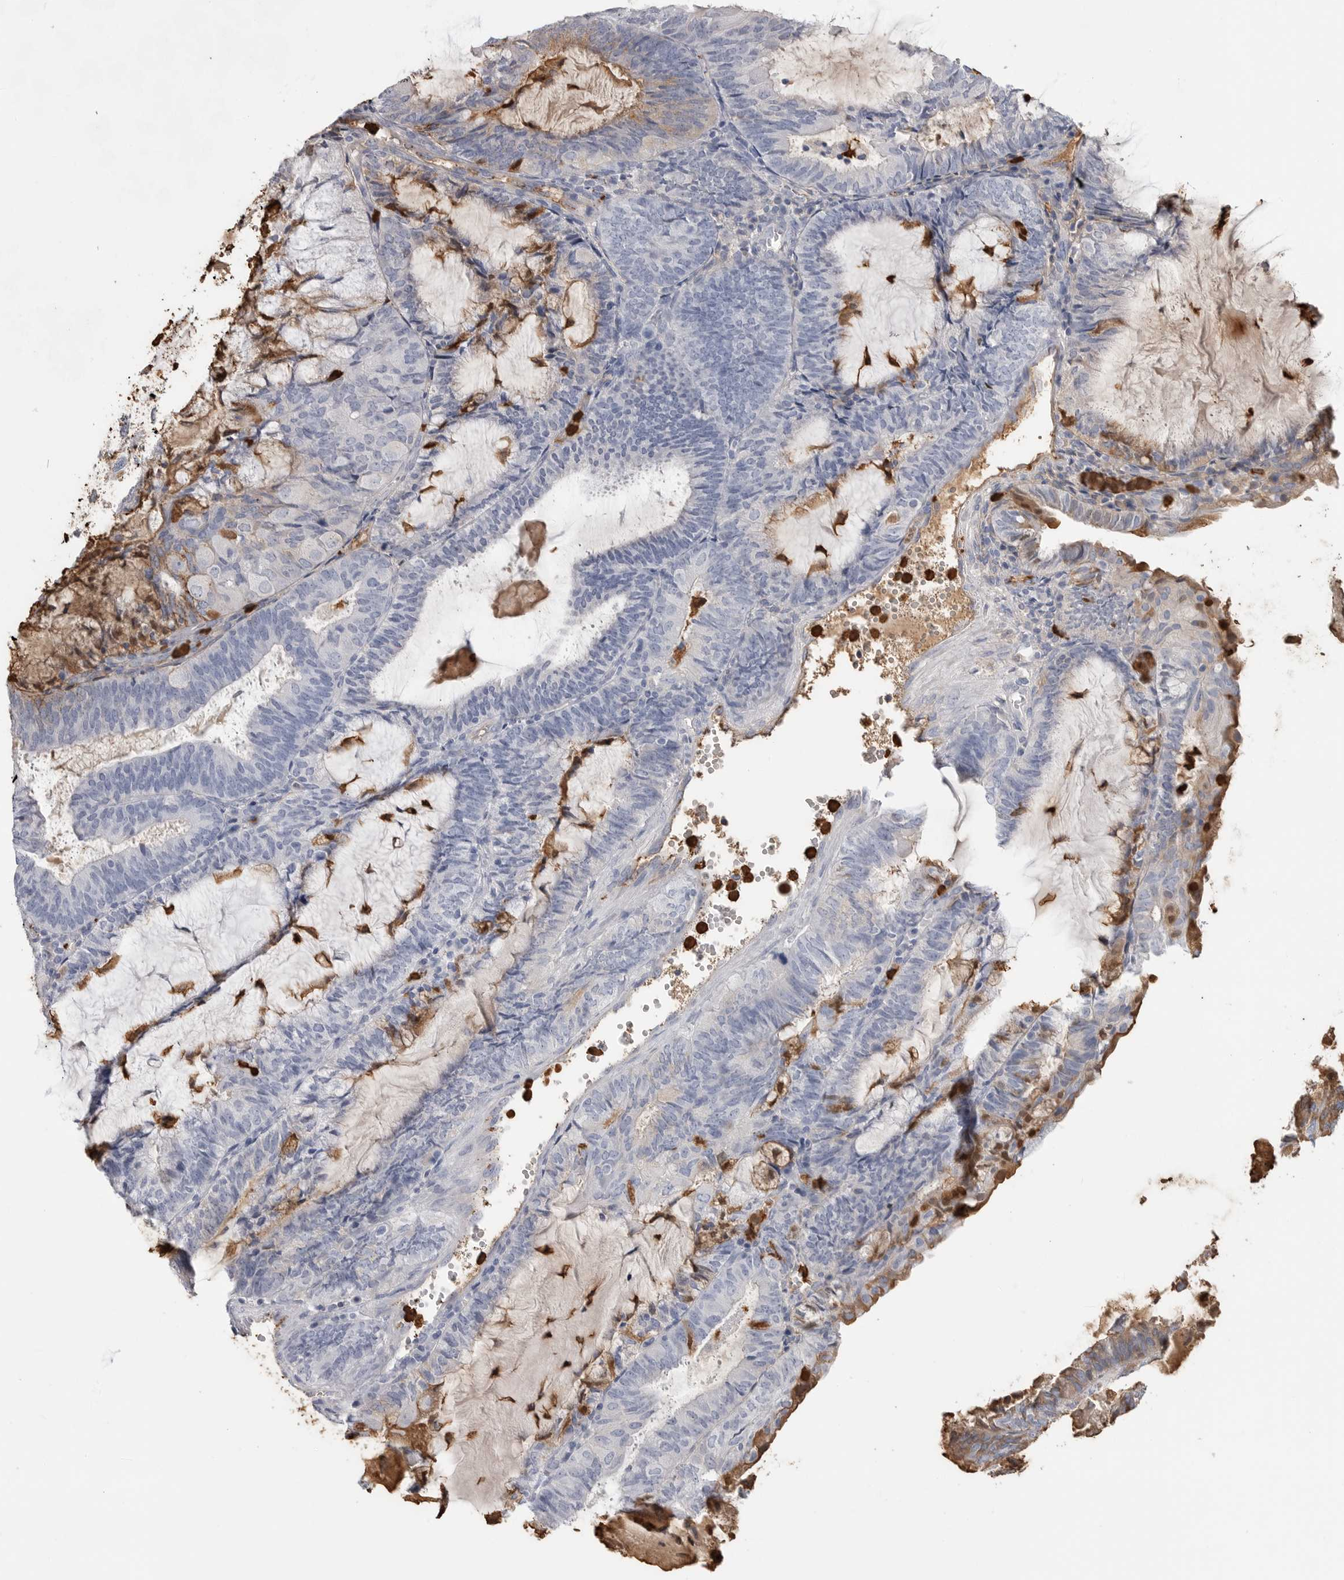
{"staining": {"intensity": "negative", "quantity": "none", "location": "none"}, "tissue": "endometrial cancer", "cell_type": "Tumor cells", "image_type": "cancer", "snomed": [{"axis": "morphology", "description": "Adenocarcinoma, NOS"}, {"axis": "topography", "description": "Endometrium"}], "caption": "Tumor cells are negative for protein expression in human endometrial cancer (adenocarcinoma). (DAB immunohistochemistry with hematoxylin counter stain).", "gene": "CYB561D1", "patient": {"sex": "female", "age": 81}}